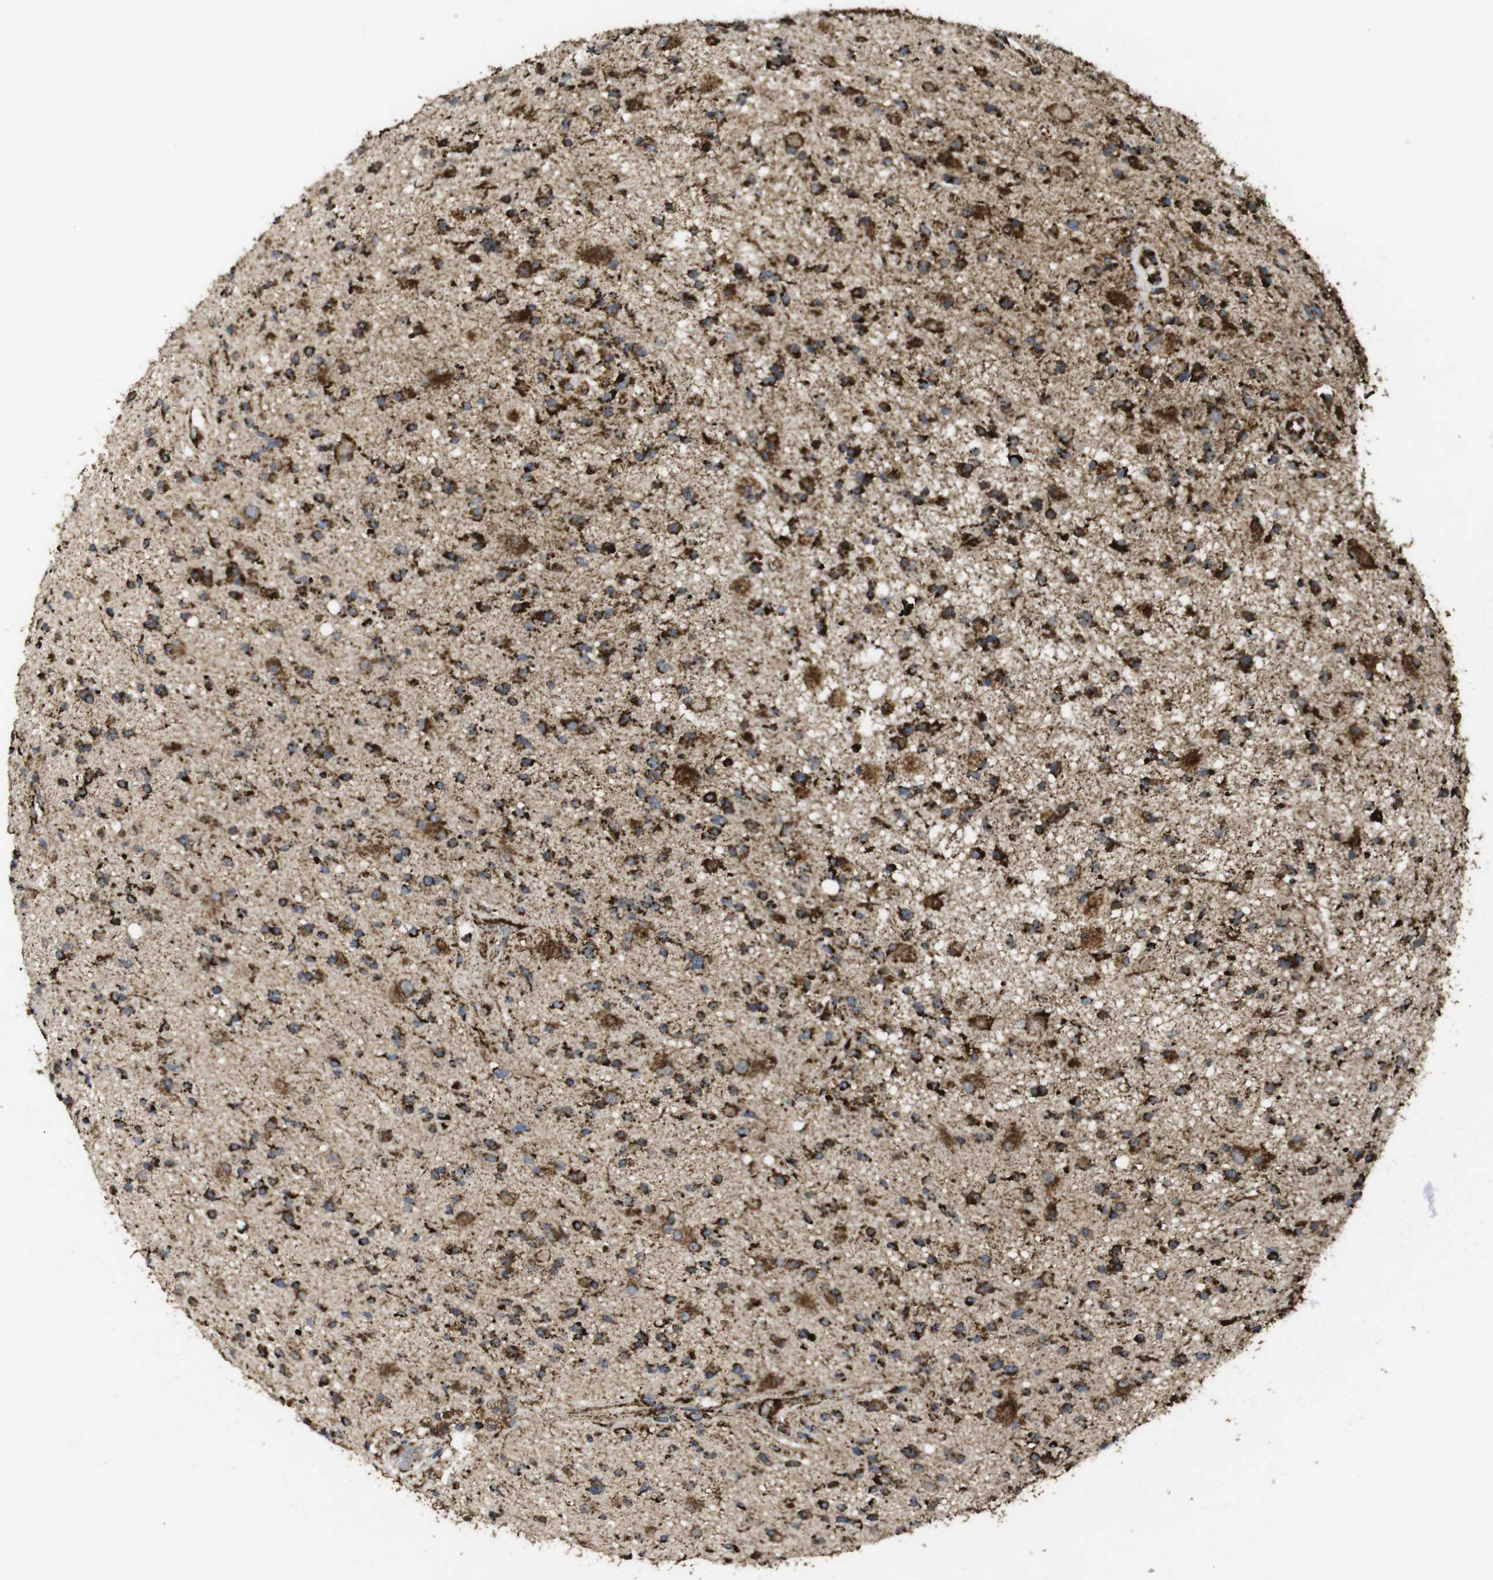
{"staining": {"intensity": "strong", "quantity": ">75%", "location": "cytoplasmic/membranous"}, "tissue": "glioma", "cell_type": "Tumor cells", "image_type": "cancer", "snomed": [{"axis": "morphology", "description": "Glioma, malignant, High grade"}, {"axis": "topography", "description": "Brain"}], "caption": "This image reveals immunohistochemistry (IHC) staining of human glioma, with high strong cytoplasmic/membranous positivity in about >75% of tumor cells.", "gene": "ATP5F1A", "patient": {"sex": "male", "age": 33}}